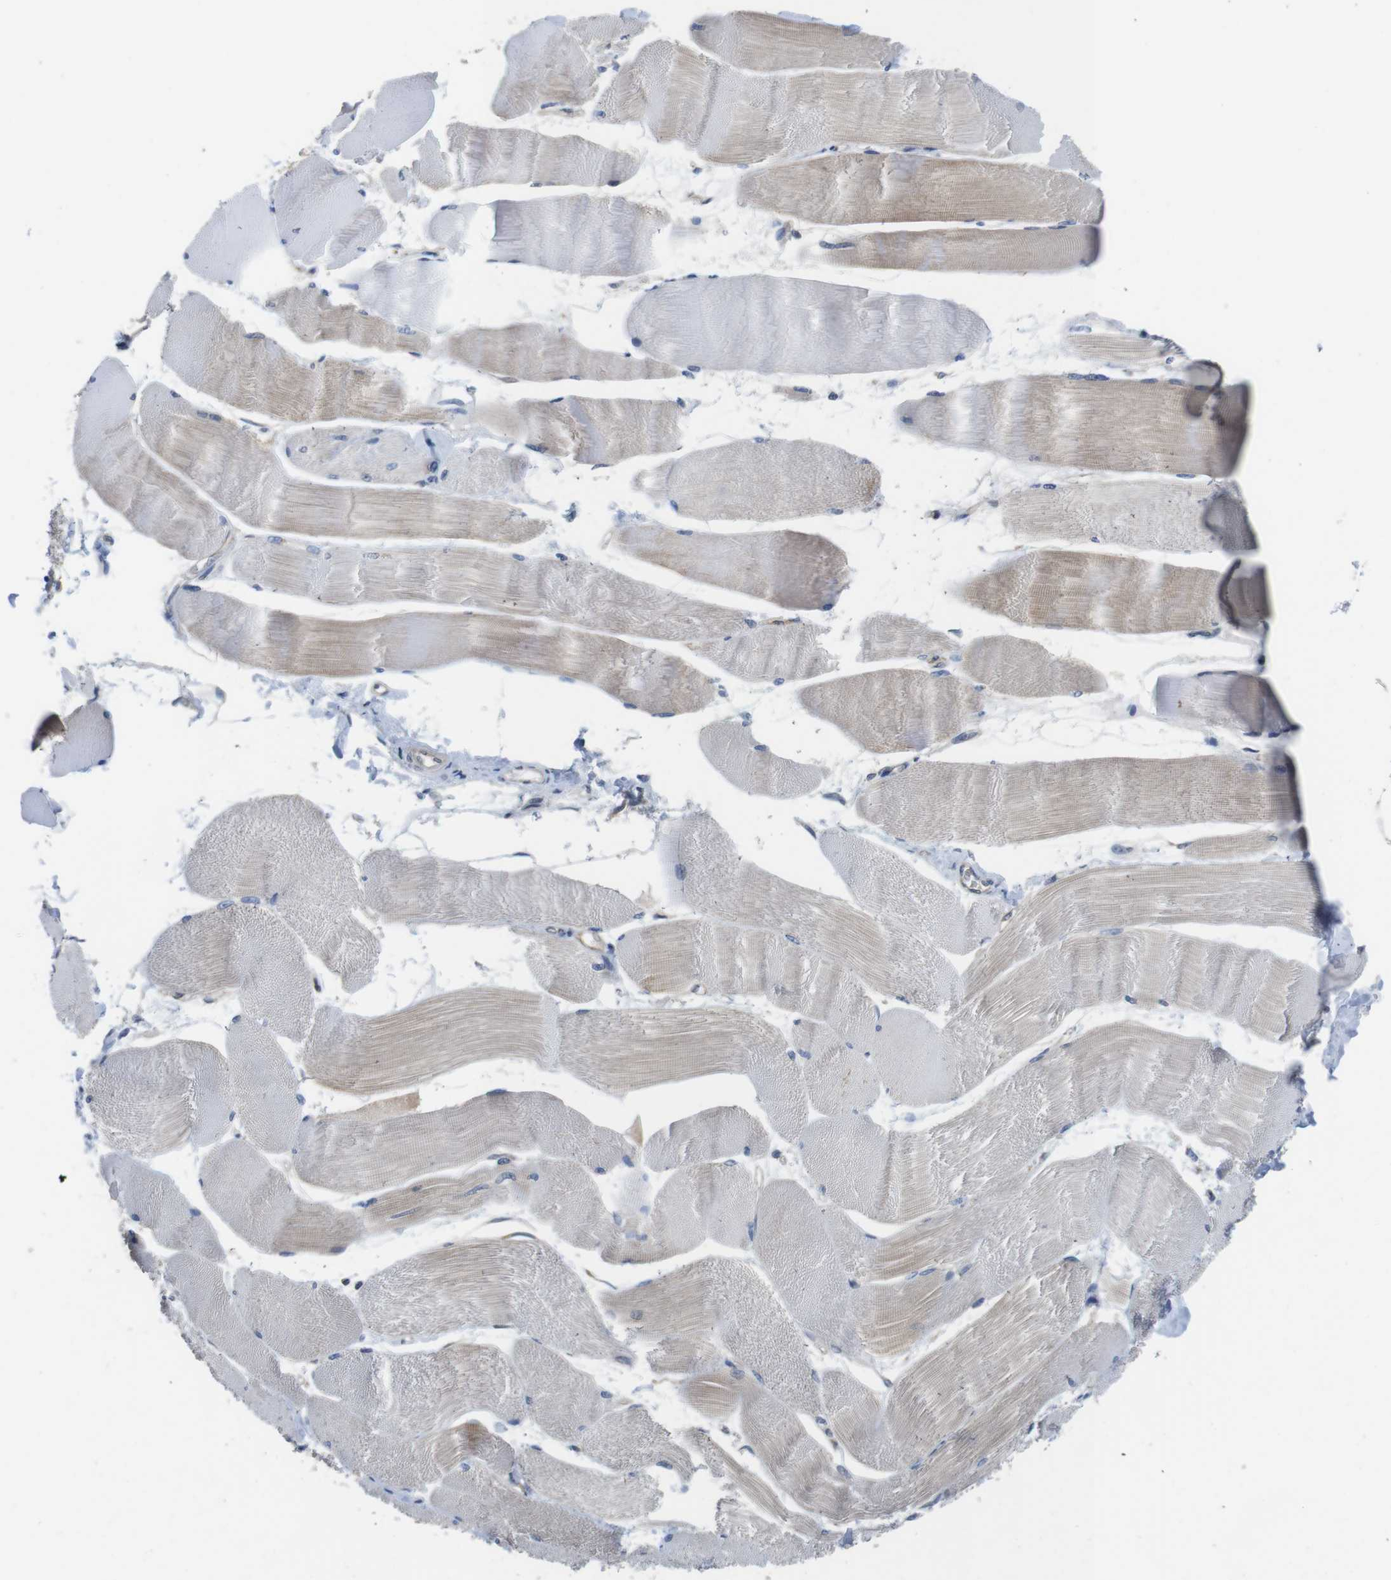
{"staining": {"intensity": "moderate", "quantity": "<25%", "location": "cytoplasmic/membranous"}, "tissue": "skeletal muscle", "cell_type": "Myocytes", "image_type": "normal", "snomed": [{"axis": "morphology", "description": "Normal tissue, NOS"}, {"axis": "morphology", "description": "Squamous cell carcinoma, NOS"}, {"axis": "topography", "description": "Skeletal muscle"}], "caption": "Immunohistochemistry micrograph of normal skeletal muscle: human skeletal muscle stained using IHC shows low levels of moderate protein expression localized specifically in the cytoplasmic/membranous of myocytes, appearing as a cytoplasmic/membranous brown color.", "gene": "FADD", "patient": {"sex": "male", "age": 51}}